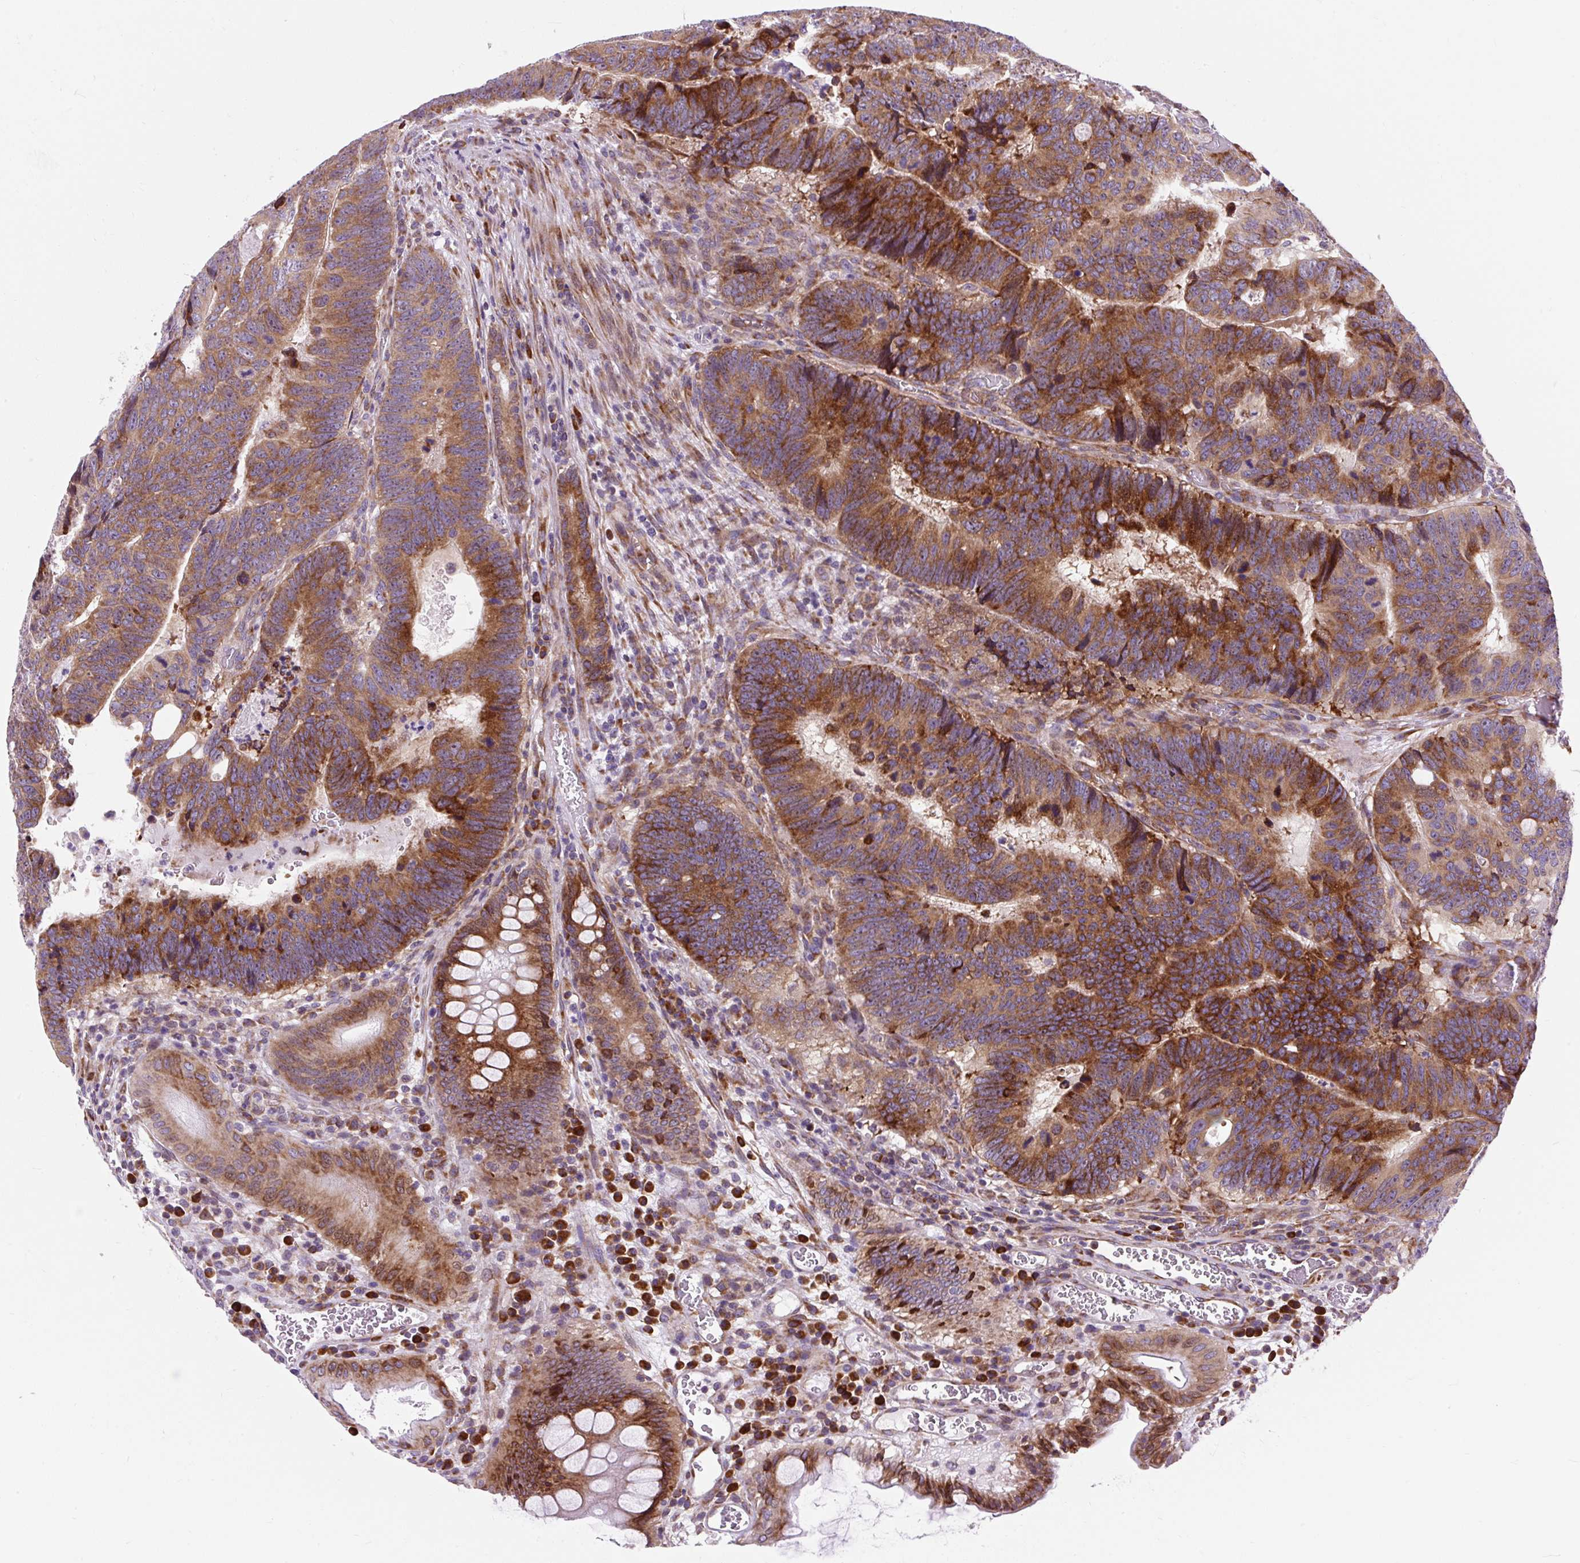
{"staining": {"intensity": "moderate", "quantity": ">75%", "location": "cytoplasmic/membranous"}, "tissue": "colorectal cancer", "cell_type": "Tumor cells", "image_type": "cancer", "snomed": [{"axis": "morphology", "description": "Adenocarcinoma, NOS"}, {"axis": "topography", "description": "Colon"}], "caption": "This histopathology image shows IHC staining of adenocarcinoma (colorectal), with medium moderate cytoplasmic/membranous staining in about >75% of tumor cells.", "gene": "CISD3", "patient": {"sex": "male", "age": 62}}